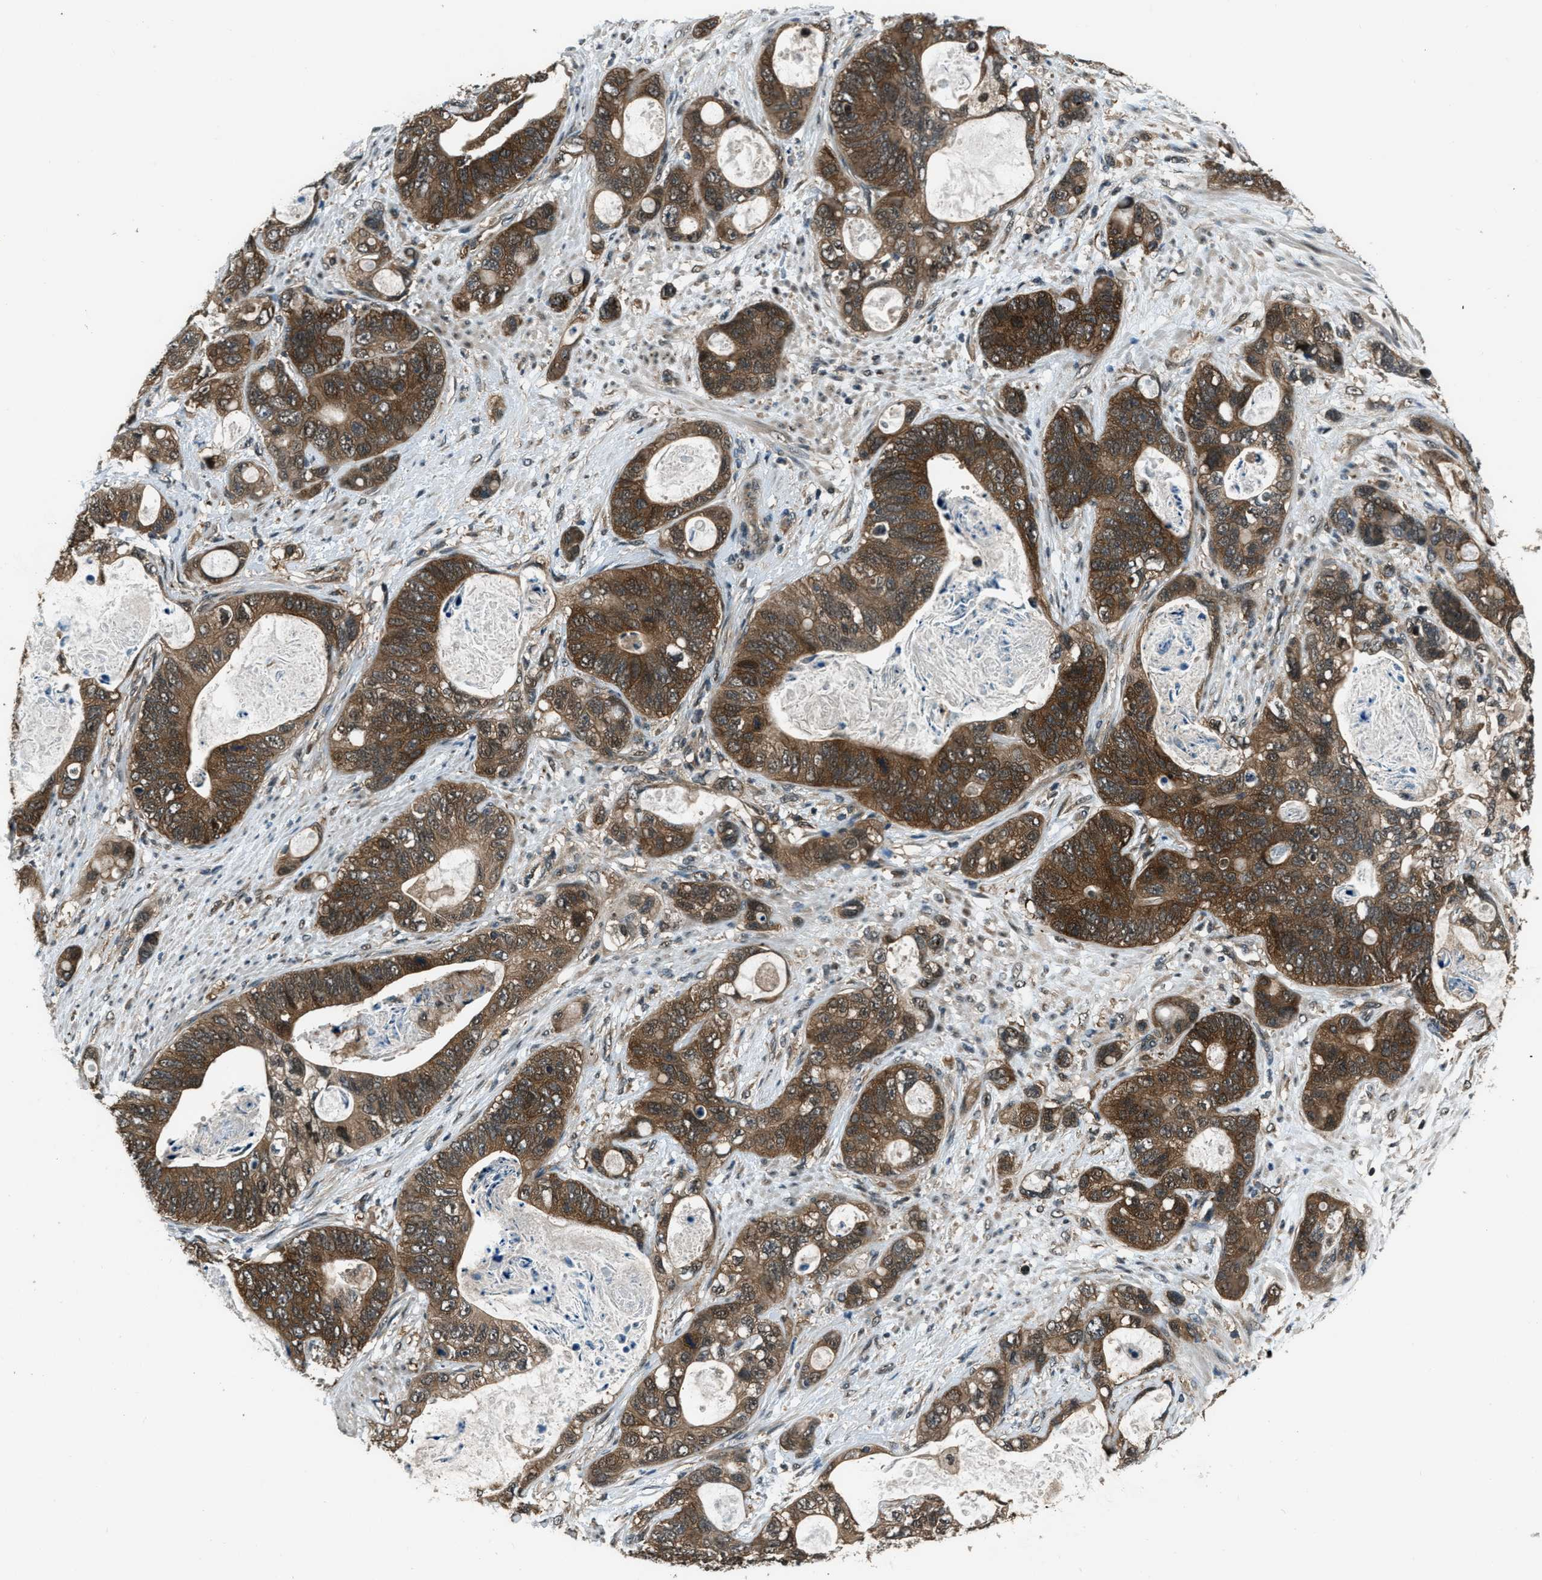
{"staining": {"intensity": "strong", "quantity": ">75%", "location": "cytoplasmic/membranous"}, "tissue": "stomach cancer", "cell_type": "Tumor cells", "image_type": "cancer", "snomed": [{"axis": "morphology", "description": "Normal tissue, NOS"}, {"axis": "morphology", "description": "Adenocarcinoma, NOS"}, {"axis": "topography", "description": "Stomach"}], "caption": "There is high levels of strong cytoplasmic/membranous positivity in tumor cells of stomach cancer, as demonstrated by immunohistochemical staining (brown color).", "gene": "NUDCD3", "patient": {"sex": "female", "age": 89}}